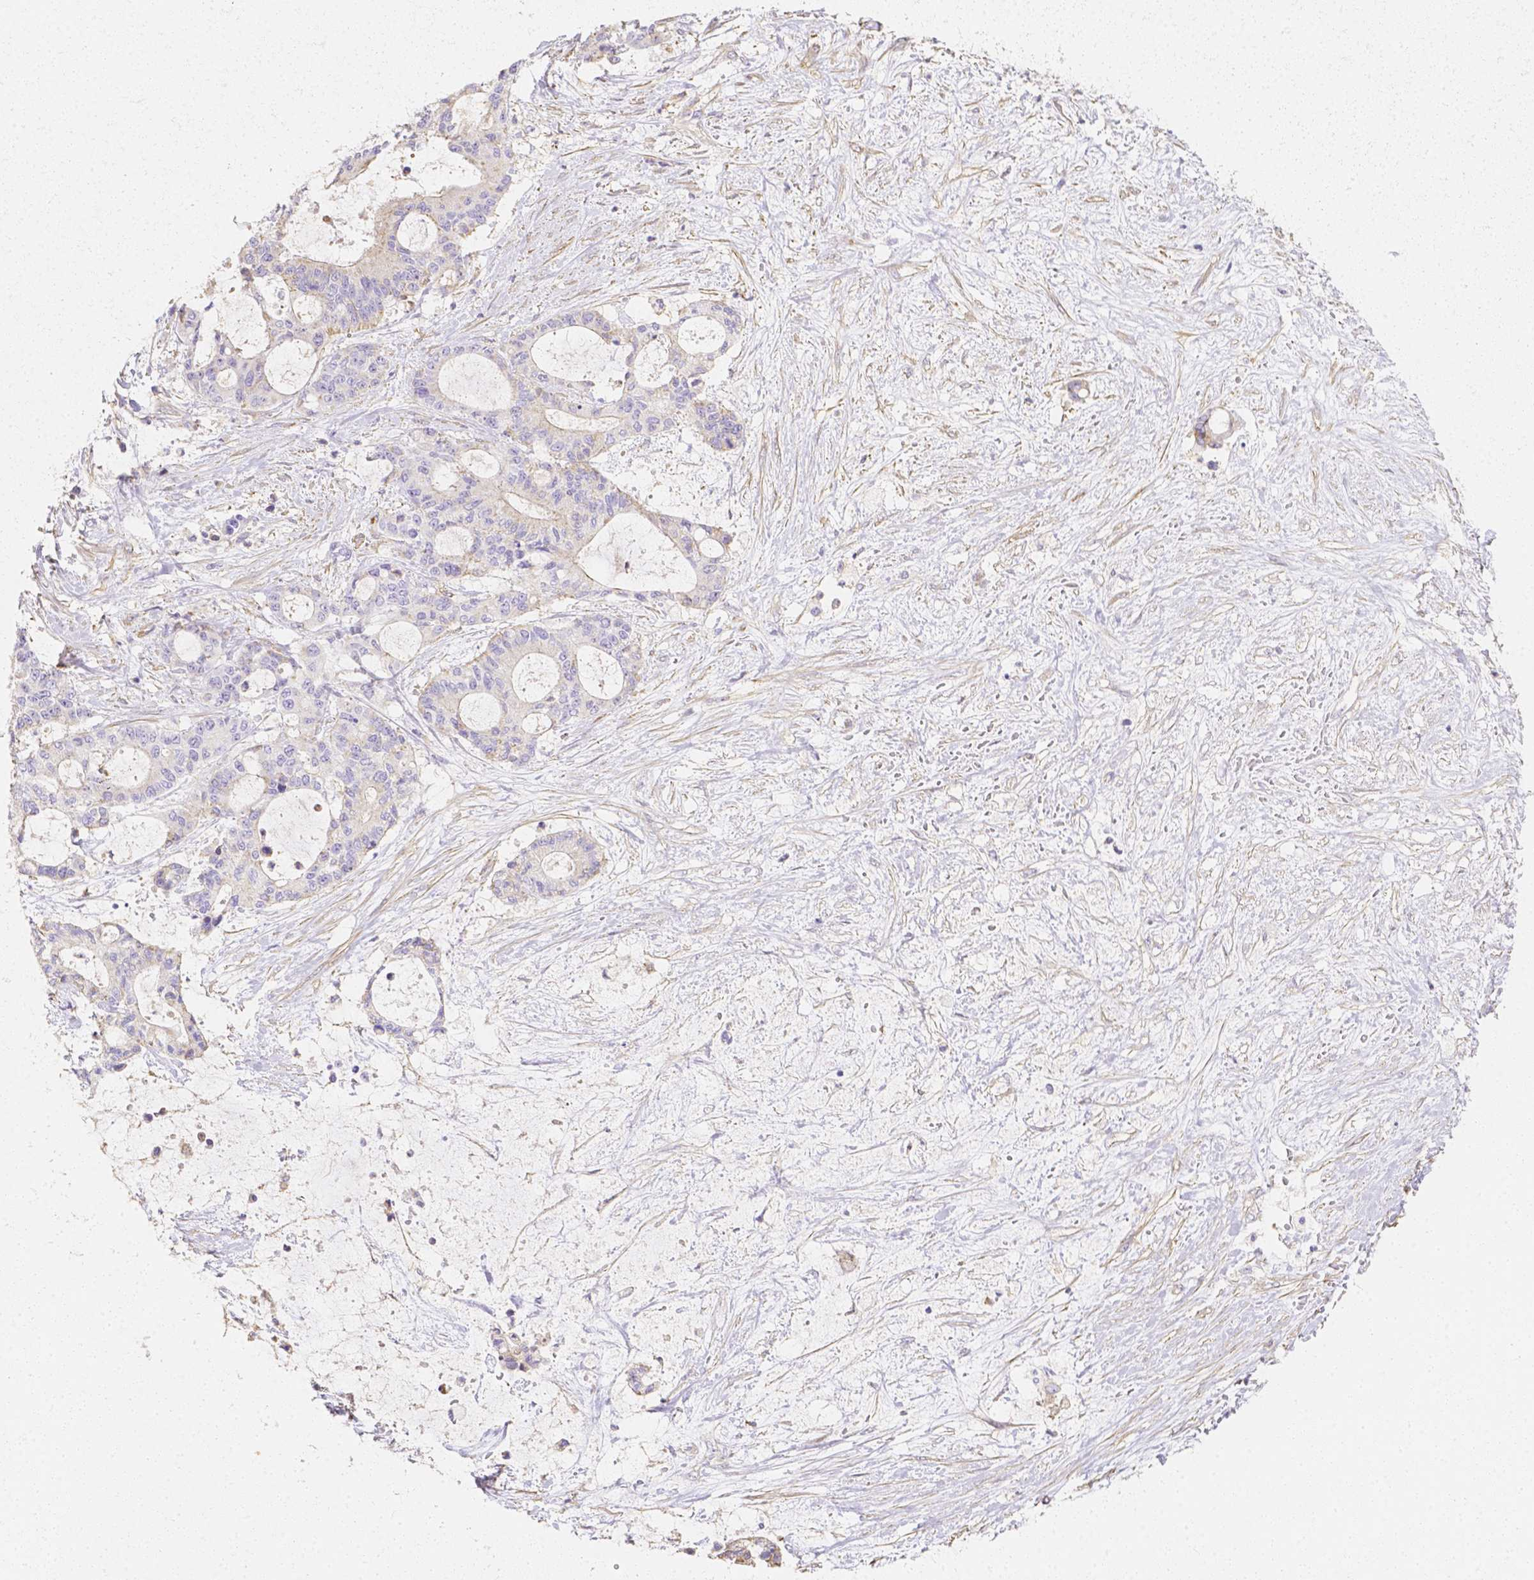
{"staining": {"intensity": "negative", "quantity": "none", "location": "none"}, "tissue": "liver cancer", "cell_type": "Tumor cells", "image_type": "cancer", "snomed": [{"axis": "morphology", "description": "Normal tissue, NOS"}, {"axis": "morphology", "description": "Cholangiocarcinoma"}, {"axis": "topography", "description": "Liver"}, {"axis": "topography", "description": "Peripheral nerve tissue"}], "caption": "Immunohistochemistry of human liver cancer (cholangiocarcinoma) shows no positivity in tumor cells.", "gene": "ASAH2", "patient": {"sex": "female", "age": 73}}